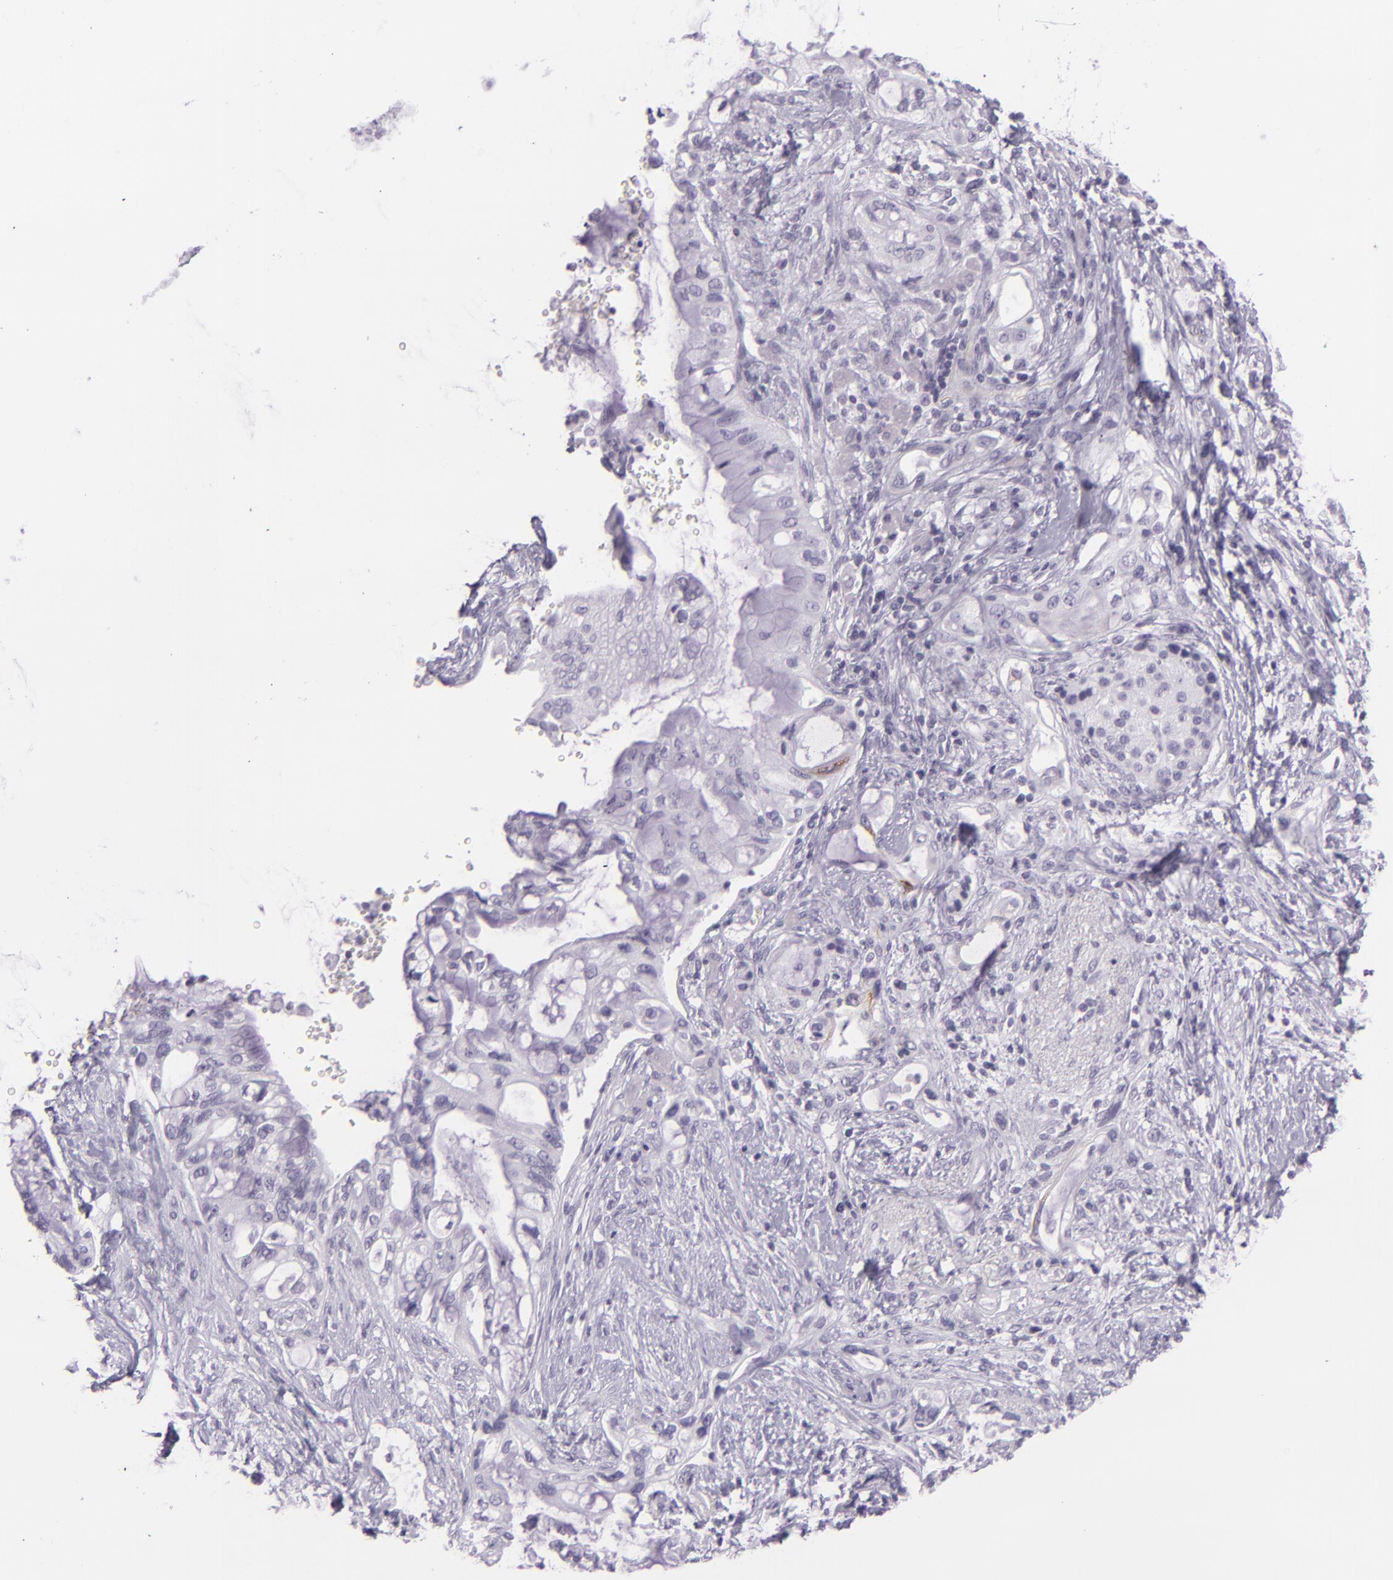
{"staining": {"intensity": "negative", "quantity": "none", "location": "none"}, "tissue": "pancreatic cancer", "cell_type": "Tumor cells", "image_type": "cancer", "snomed": [{"axis": "morphology", "description": "Adenocarcinoma, NOS"}, {"axis": "topography", "description": "Pancreas"}], "caption": "There is no significant positivity in tumor cells of pancreatic adenocarcinoma.", "gene": "MUC6", "patient": {"sex": "female", "age": 70}}